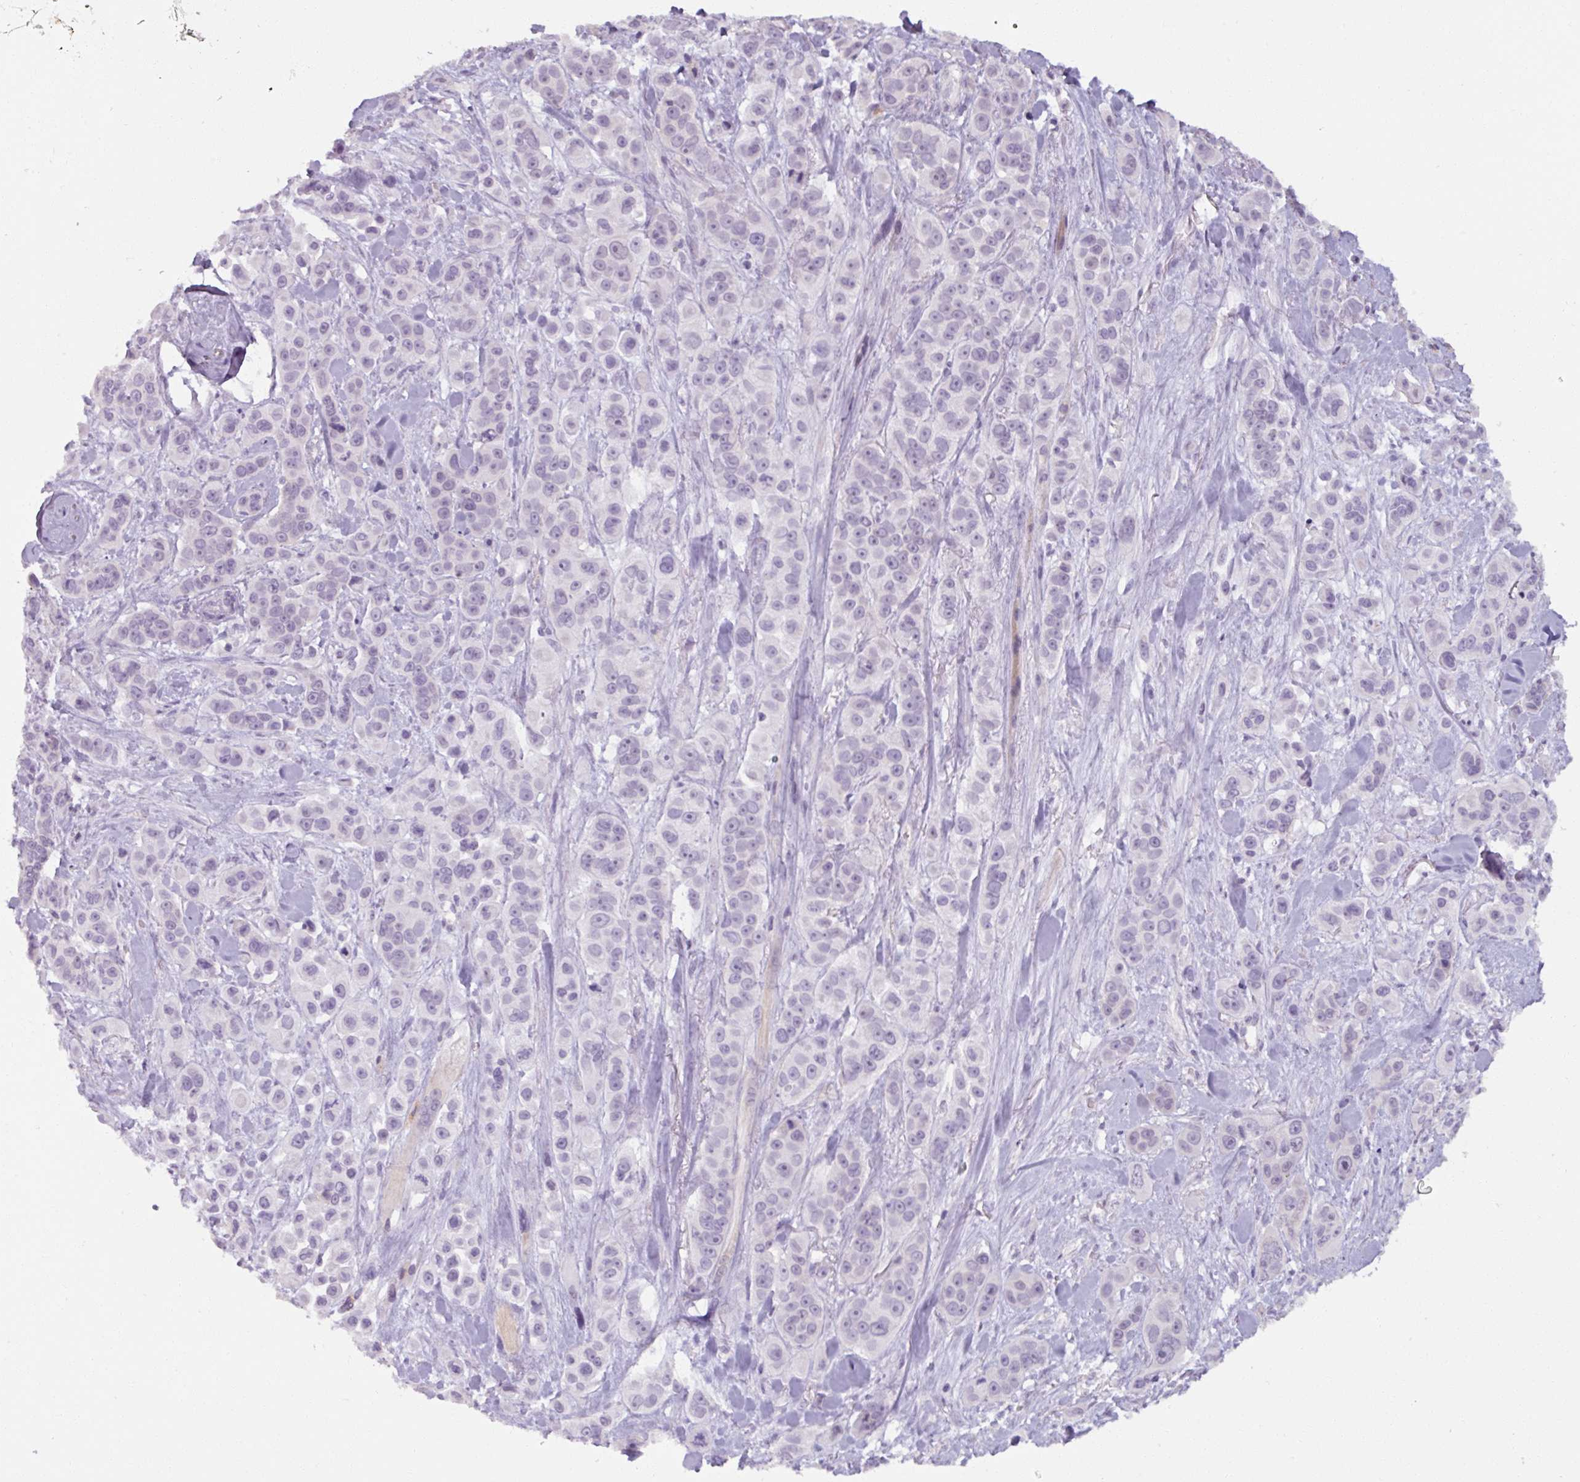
{"staining": {"intensity": "negative", "quantity": "none", "location": "none"}, "tissue": "skin cancer", "cell_type": "Tumor cells", "image_type": "cancer", "snomed": [{"axis": "morphology", "description": "Squamous cell carcinoma, NOS"}, {"axis": "topography", "description": "Skin"}], "caption": "This is an IHC histopathology image of skin cancer. There is no expression in tumor cells.", "gene": "PNMA6A", "patient": {"sex": "male", "age": 67}}